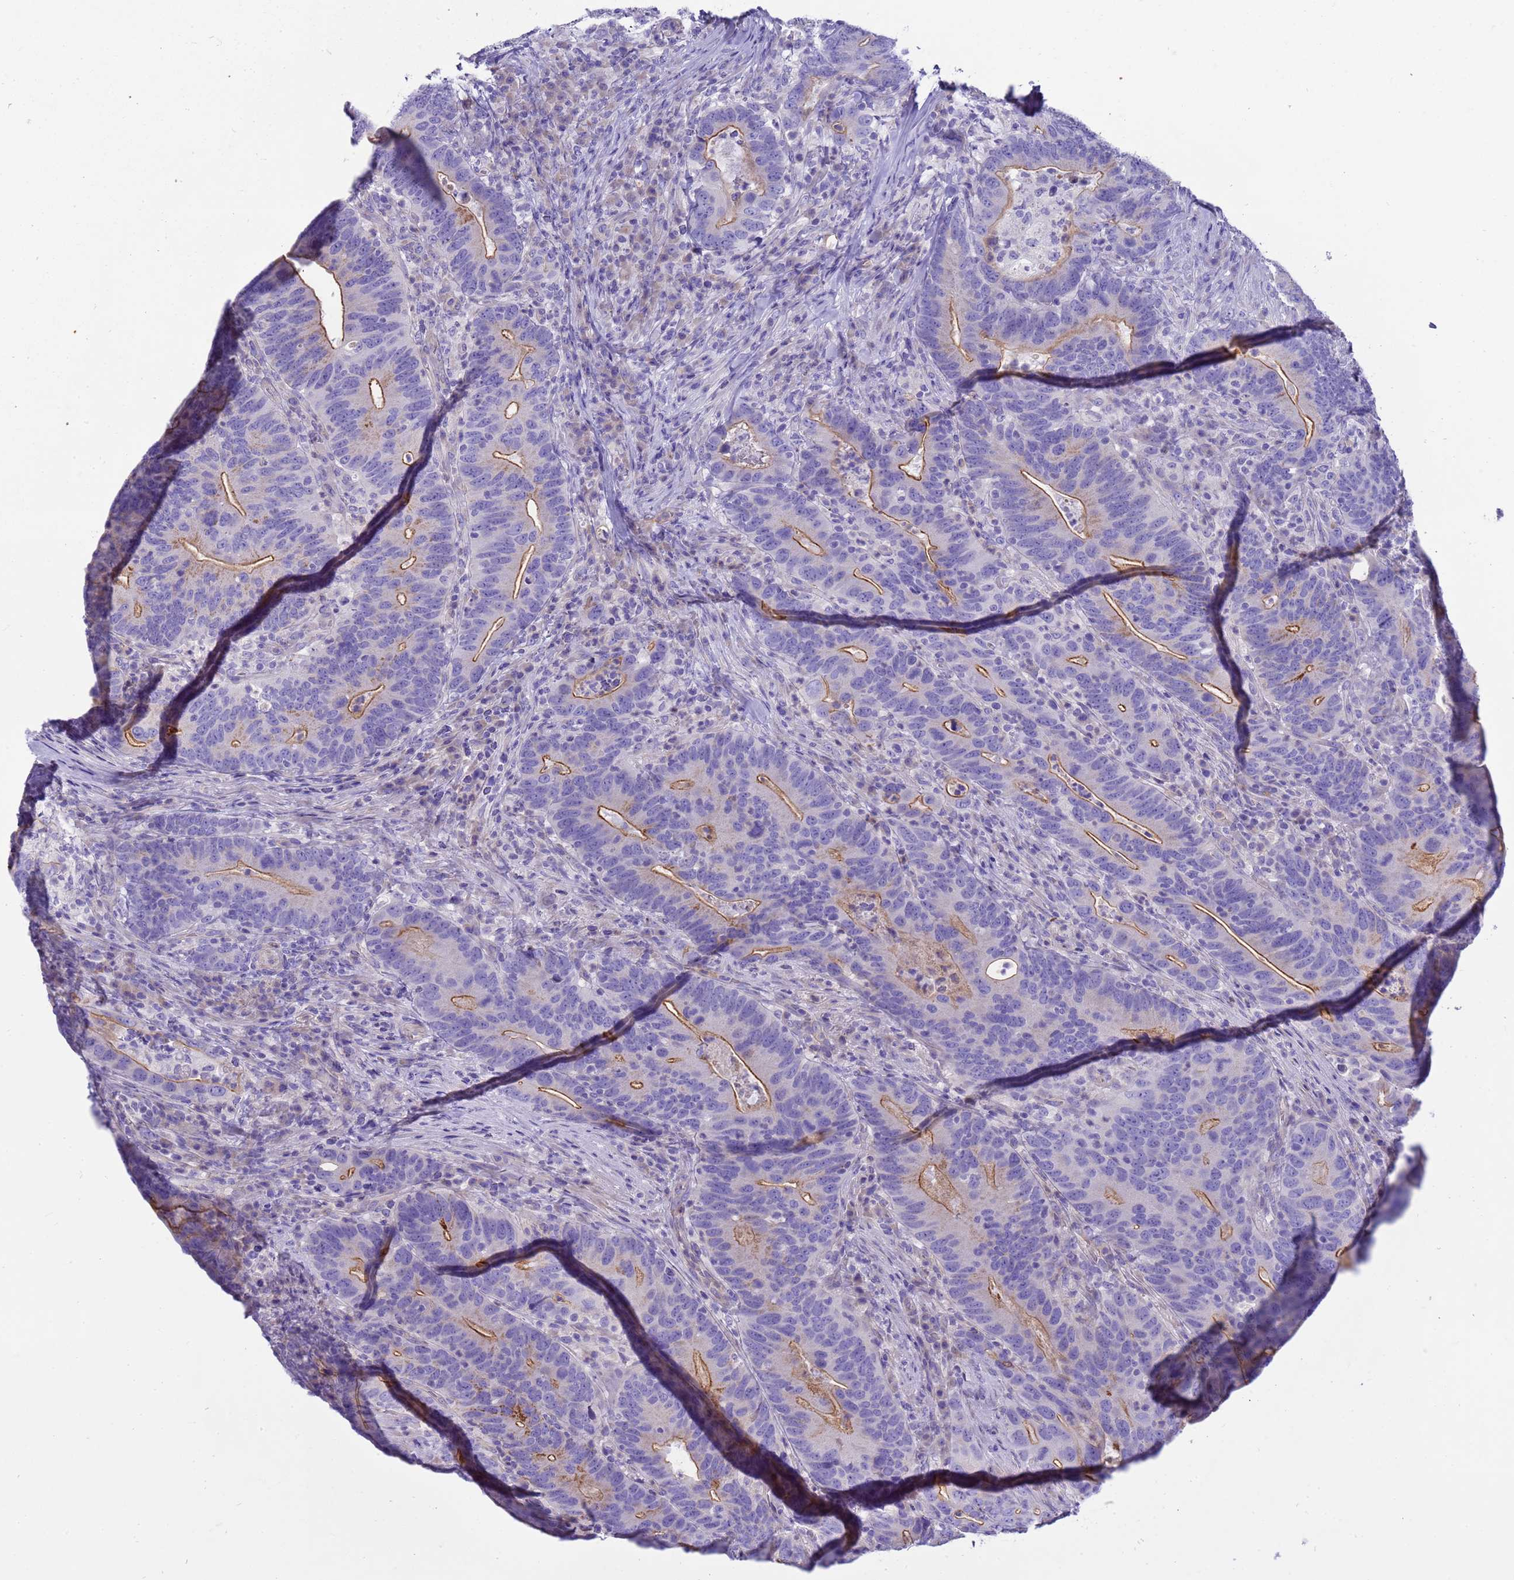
{"staining": {"intensity": "moderate", "quantity": "25%-75%", "location": "cytoplasmic/membranous"}, "tissue": "colorectal cancer", "cell_type": "Tumor cells", "image_type": "cancer", "snomed": [{"axis": "morphology", "description": "Adenocarcinoma, NOS"}, {"axis": "topography", "description": "Colon"}], "caption": "Colorectal cancer (adenocarcinoma) stained with a protein marker reveals moderate staining in tumor cells.", "gene": "RIPPLY2", "patient": {"sex": "female", "age": 66}}